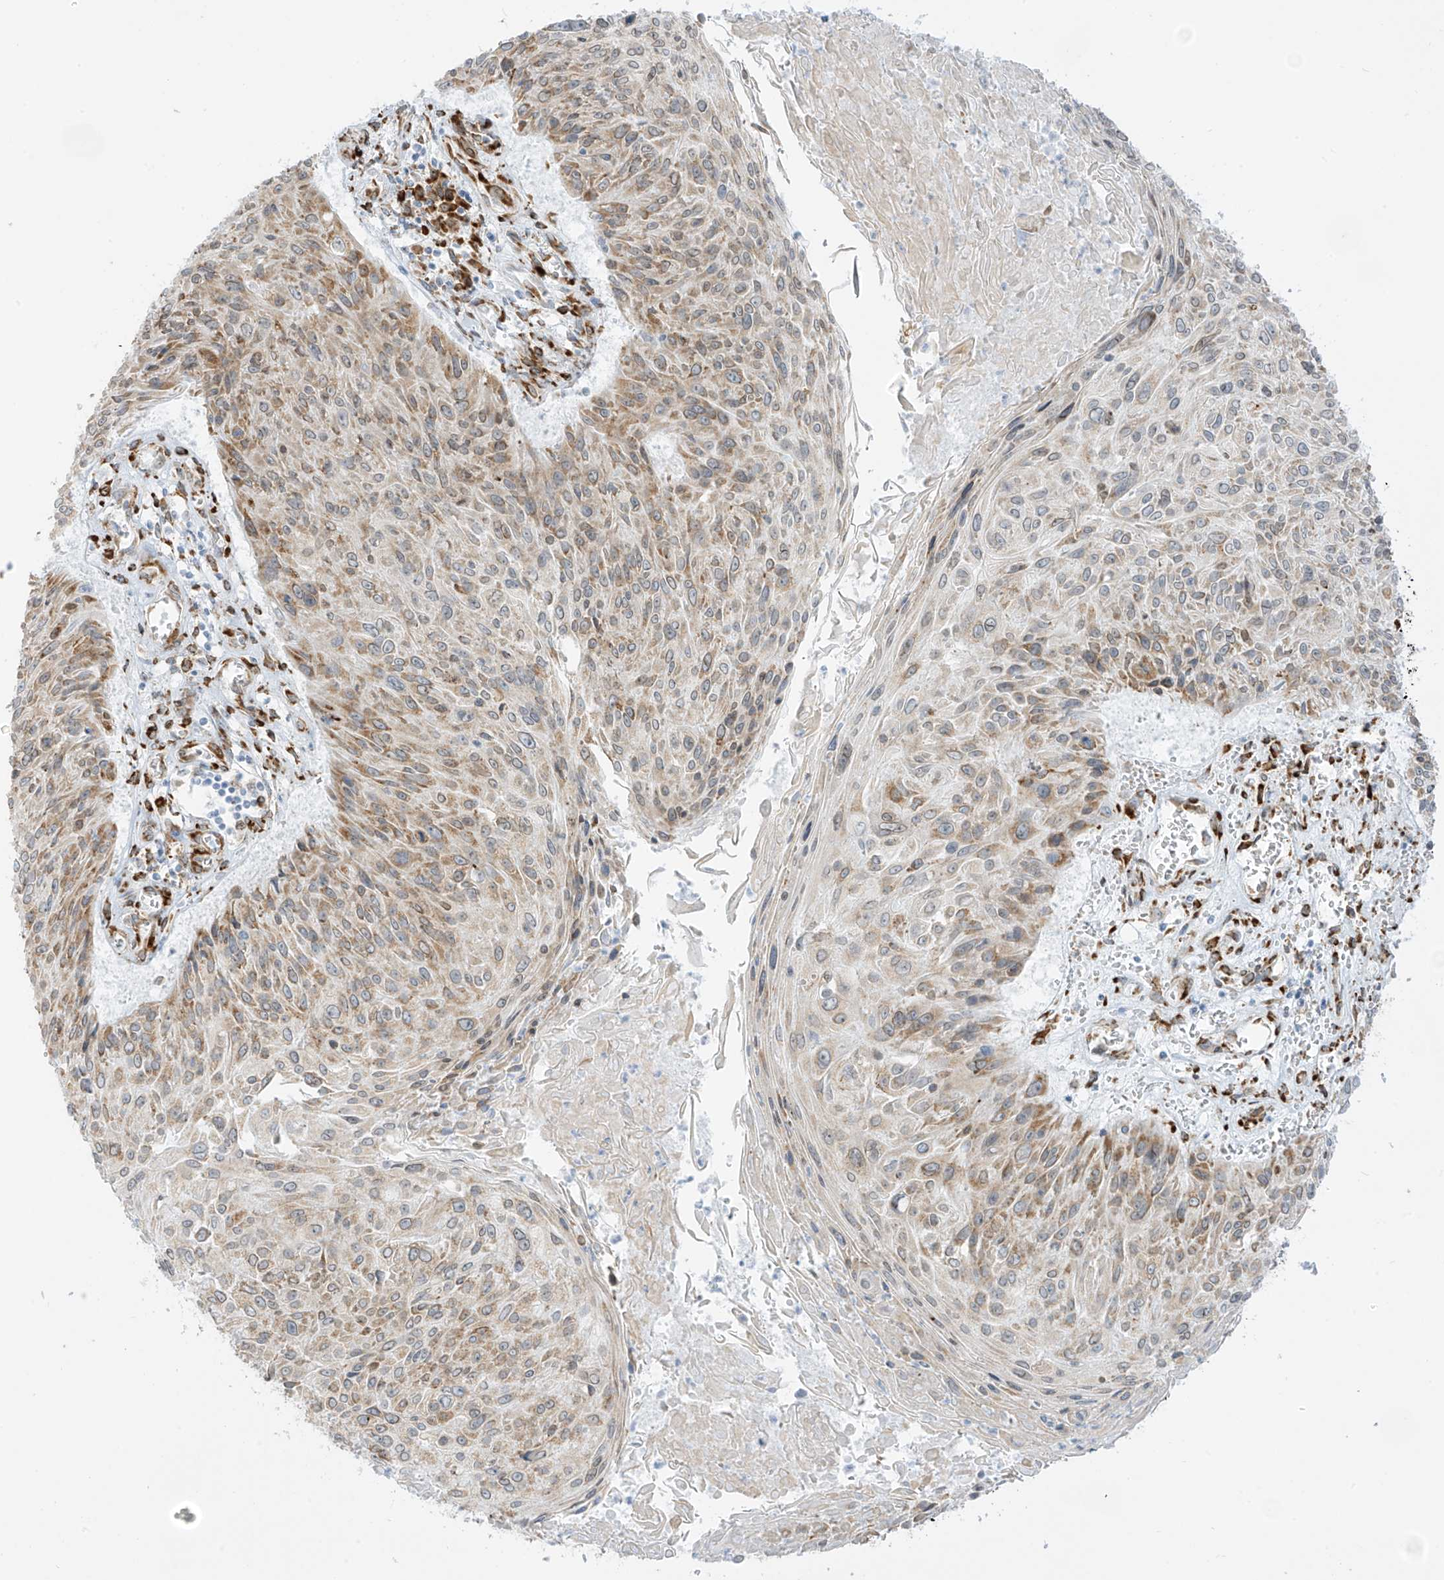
{"staining": {"intensity": "moderate", "quantity": "25%-75%", "location": "cytoplasmic/membranous"}, "tissue": "cervical cancer", "cell_type": "Tumor cells", "image_type": "cancer", "snomed": [{"axis": "morphology", "description": "Squamous cell carcinoma, NOS"}, {"axis": "topography", "description": "Cervix"}], "caption": "This image demonstrates cervical cancer (squamous cell carcinoma) stained with IHC to label a protein in brown. The cytoplasmic/membranous of tumor cells show moderate positivity for the protein. Nuclei are counter-stained blue.", "gene": "LRRC59", "patient": {"sex": "female", "age": 51}}